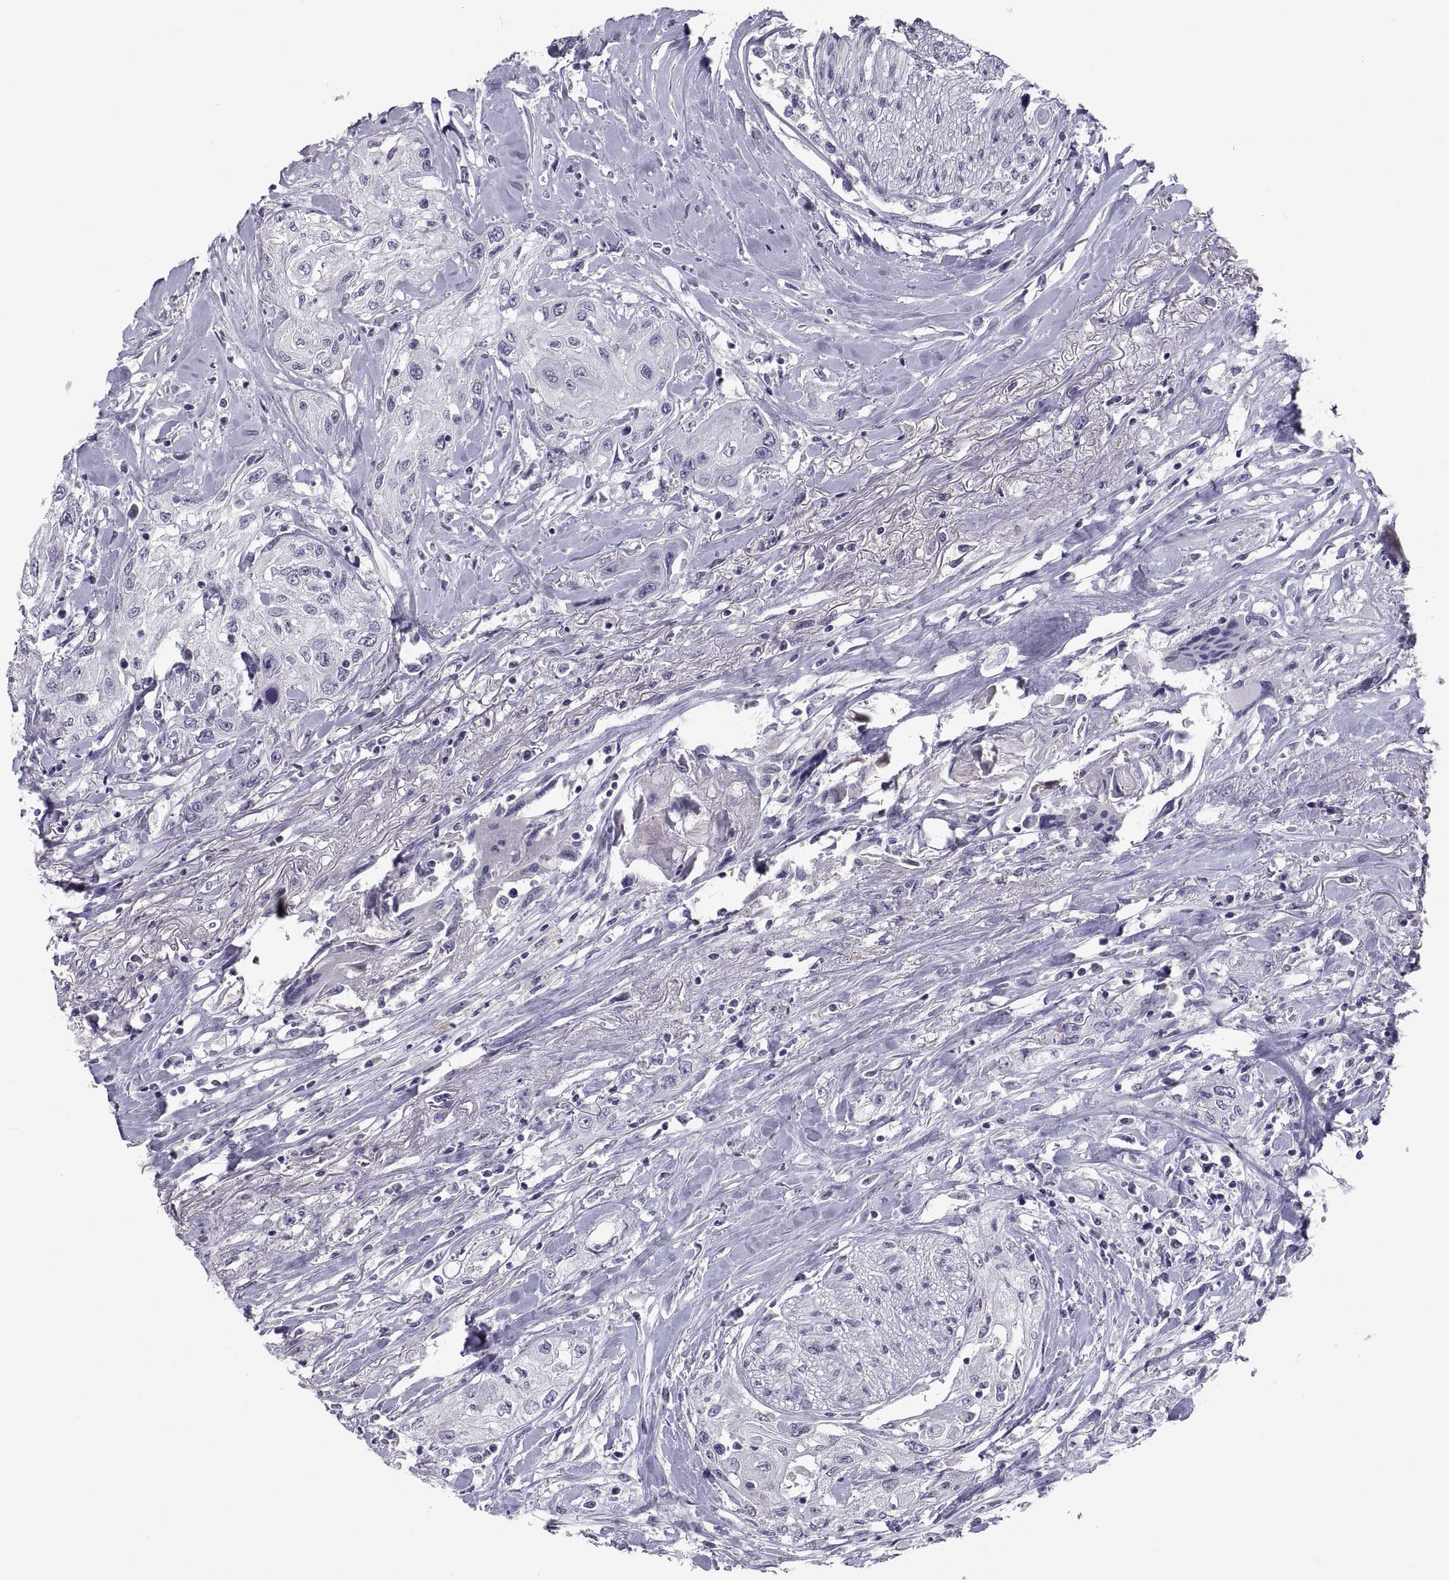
{"staining": {"intensity": "negative", "quantity": "none", "location": "none"}, "tissue": "head and neck cancer", "cell_type": "Tumor cells", "image_type": "cancer", "snomed": [{"axis": "morphology", "description": "Normal tissue, NOS"}, {"axis": "morphology", "description": "Squamous cell carcinoma, NOS"}, {"axis": "topography", "description": "Oral tissue"}, {"axis": "topography", "description": "Peripheral nerve tissue"}, {"axis": "topography", "description": "Head-Neck"}], "caption": "The micrograph exhibits no significant positivity in tumor cells of head and neck cancer (squamous cell carcinoma). The staining is performed using DAB brown chromogen with nuclei counter-stained in using hematoxylin.", "gene": "SOX21", "patient": {"sex": "female", "age": 59}}